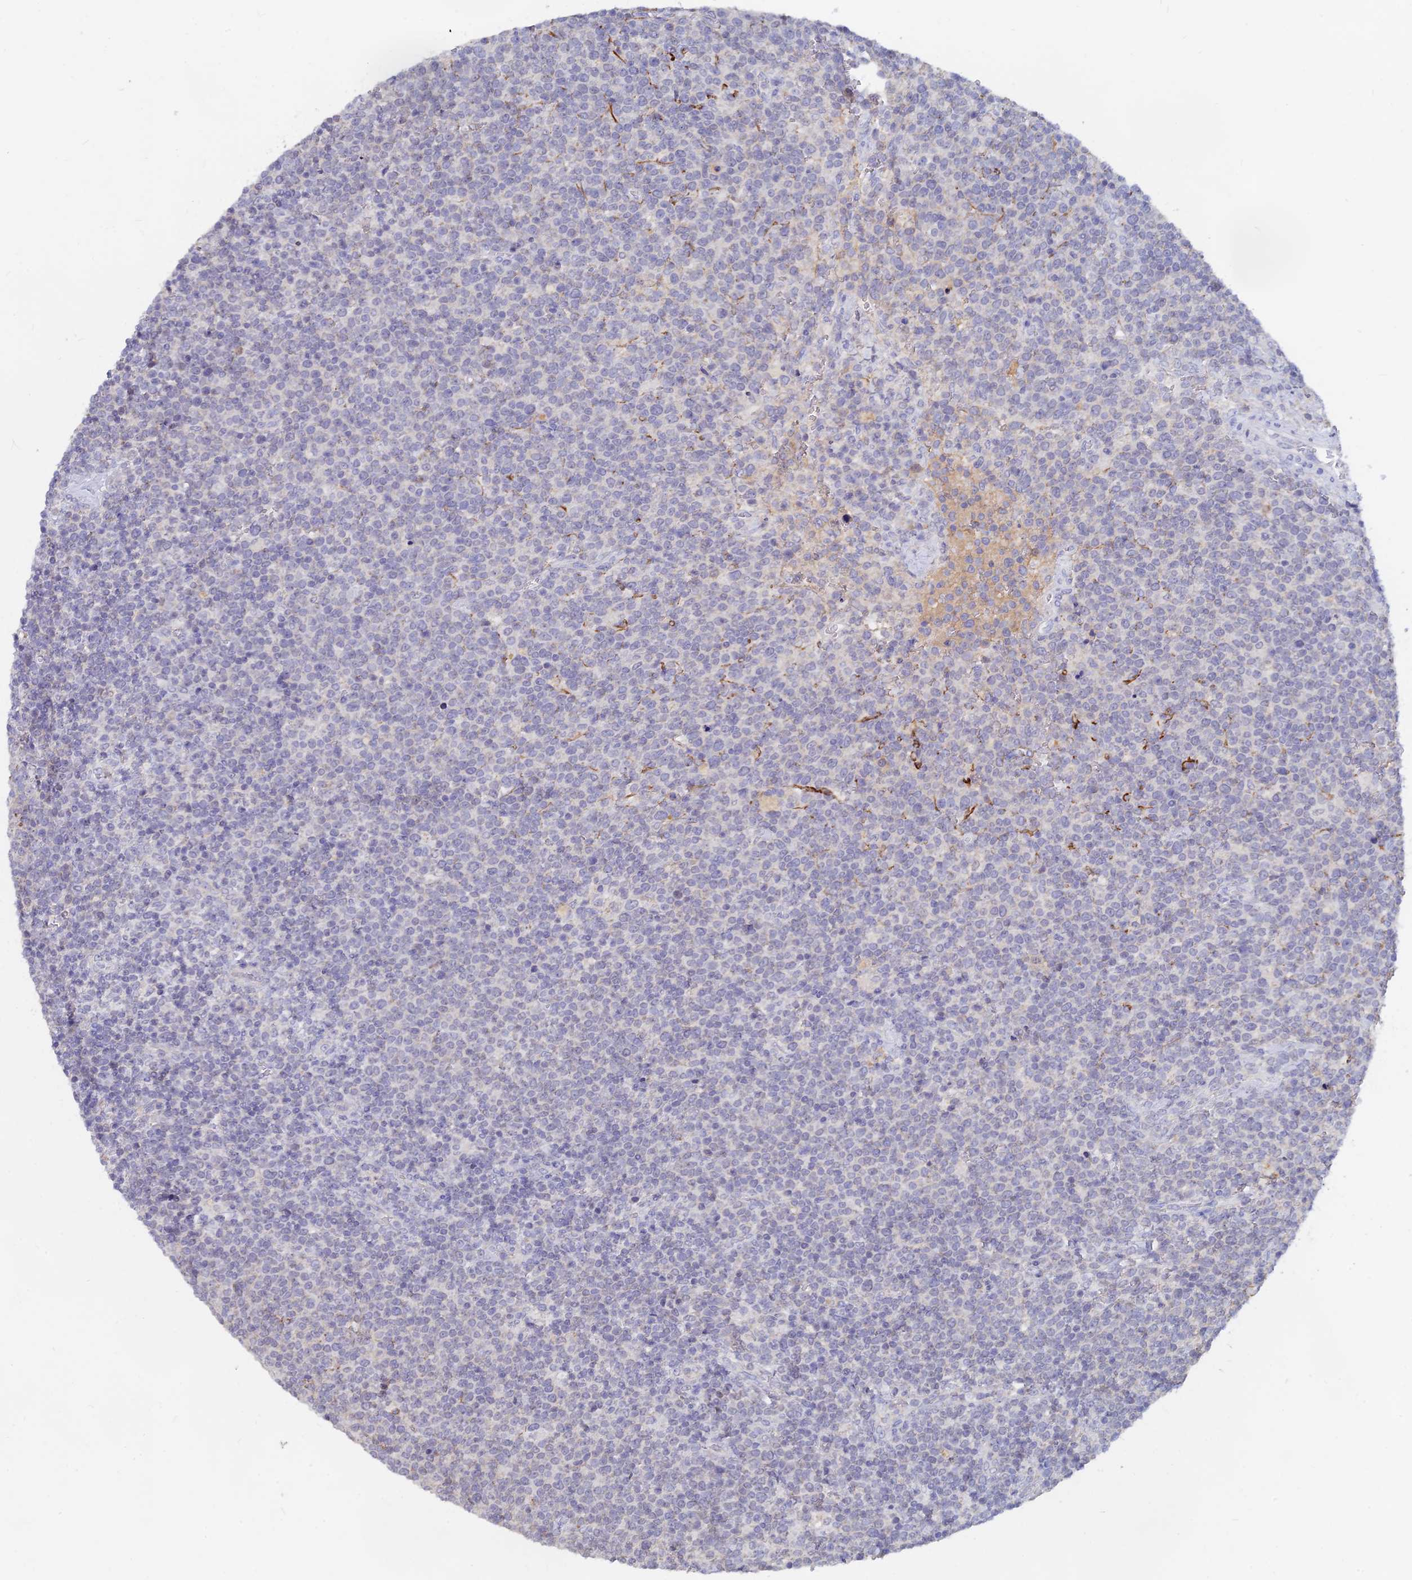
{"staining": {"intensity": "negative", "quantity": "none", "location": "none"}, "tissue": "lymphoma", "cell_type": "Tumor cells", "image_type": "cancer", "snomed": [{"axis": "morphology", "description": "Malignant lymphoma, non-Hodgkin's type, High grade"}, {"axis": "topography", "description": "Lymph node"}], "caption": "This photomicrograph is of lymphoma stained with IHC to label a protein in brown with the nuclei are counter-stained blue. There is no expression in tumor cells. (Stains: DAB (3,3'-diaminobenzidine) IHC with hematoxylin counter stain, Microscopy: brightfield microscopy at high magnification).", "gene": "LRIF1", "patient": {"sex": "male", "age": 61}}